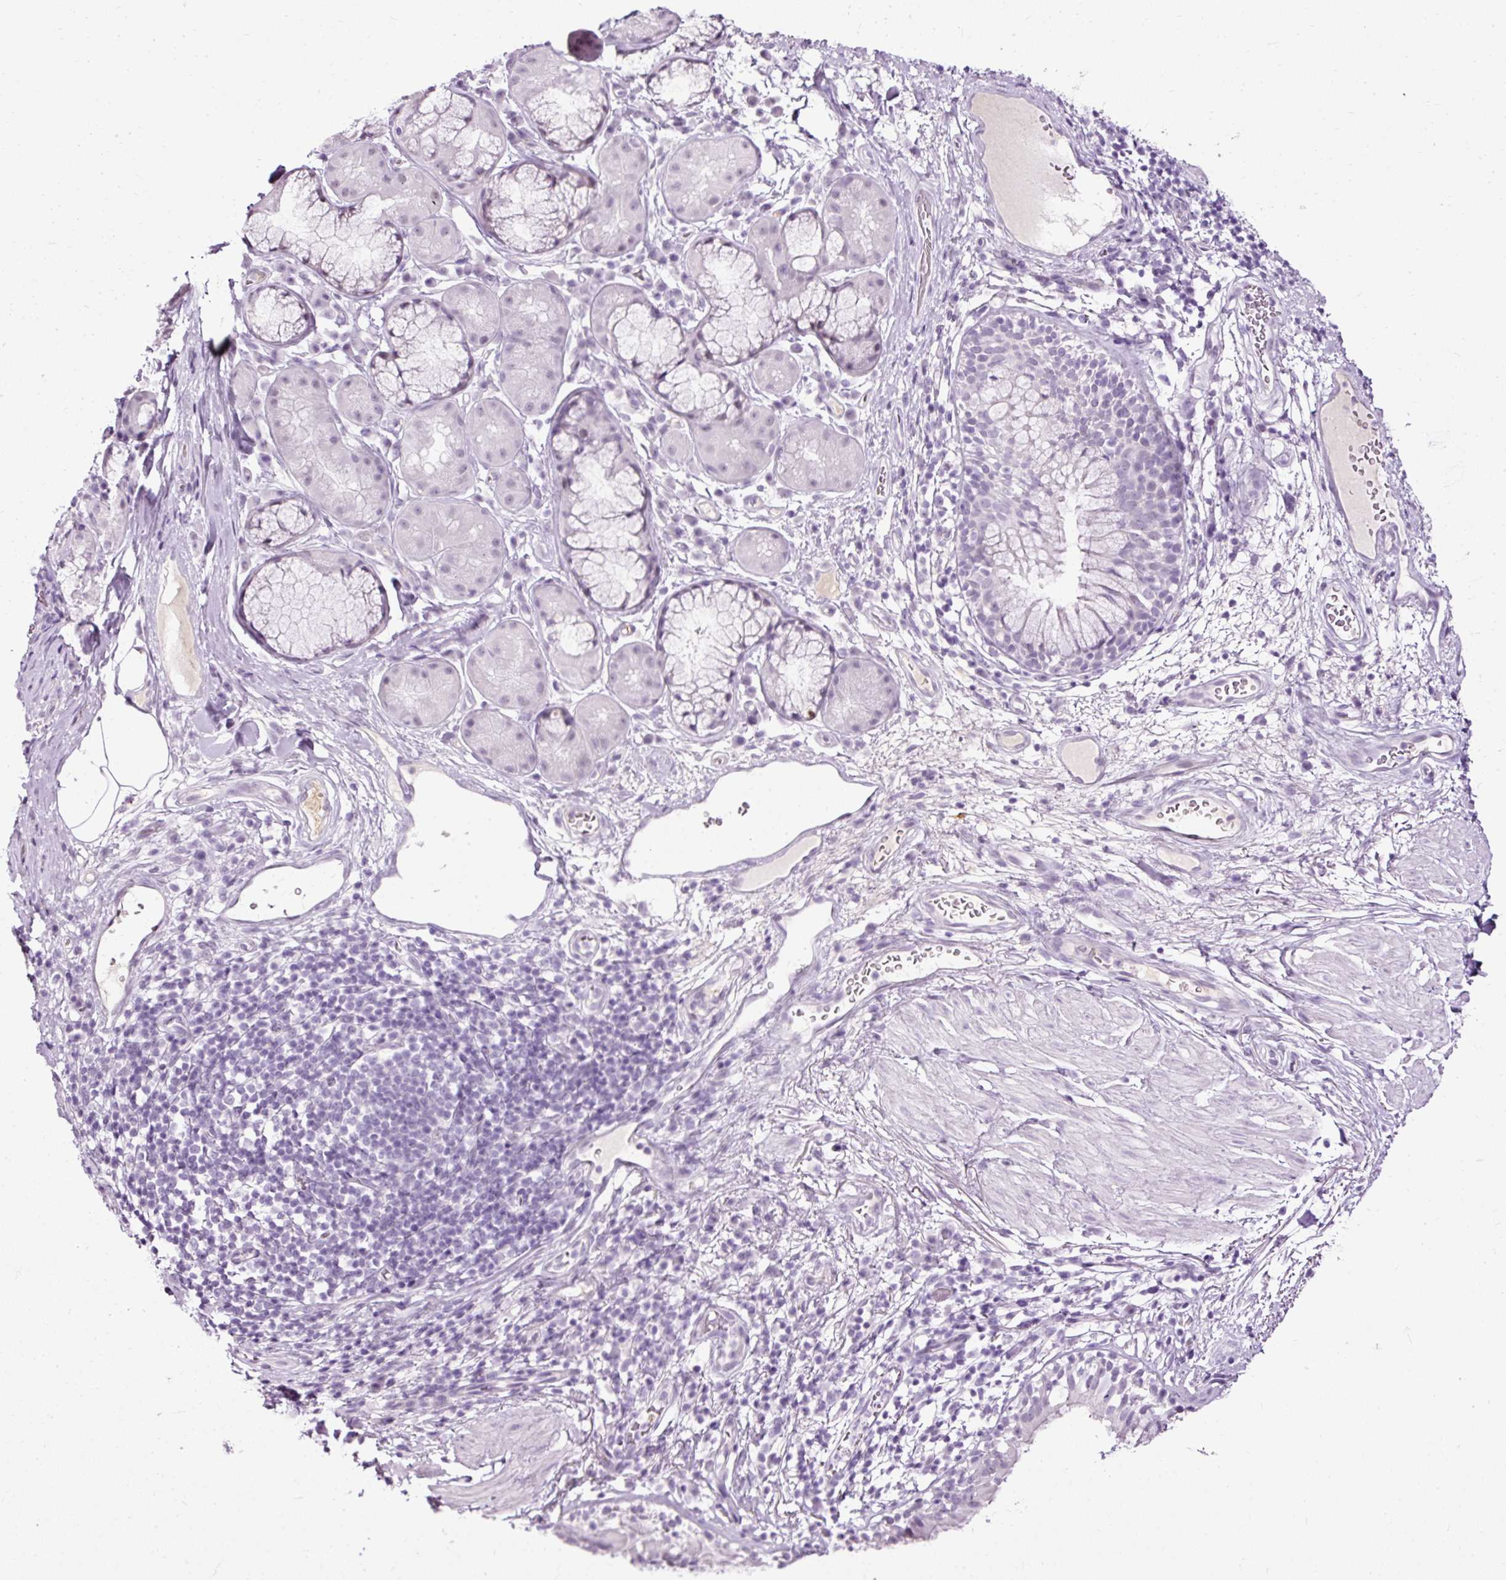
{"staining": {"intensity": "negative", "quantity": "none", "location": "none"}, "tissue": "adipose tissue", "cell_type": "Adipocytes", "image_type": "normal", "snomed": [{"axis": "morphology", "description": "Normal tissue, NOS"}, {"axis": "topography", "description": "Cartilage tissue"}, {"axis": "topography", "description": "Bronchus"}], "caption": "Immunohistochemical staining of normal adipose tissue reveals no significant staining in adipocytes.", "gene": "PDE6B", "patient": {"sex": "male", "age": 58}}